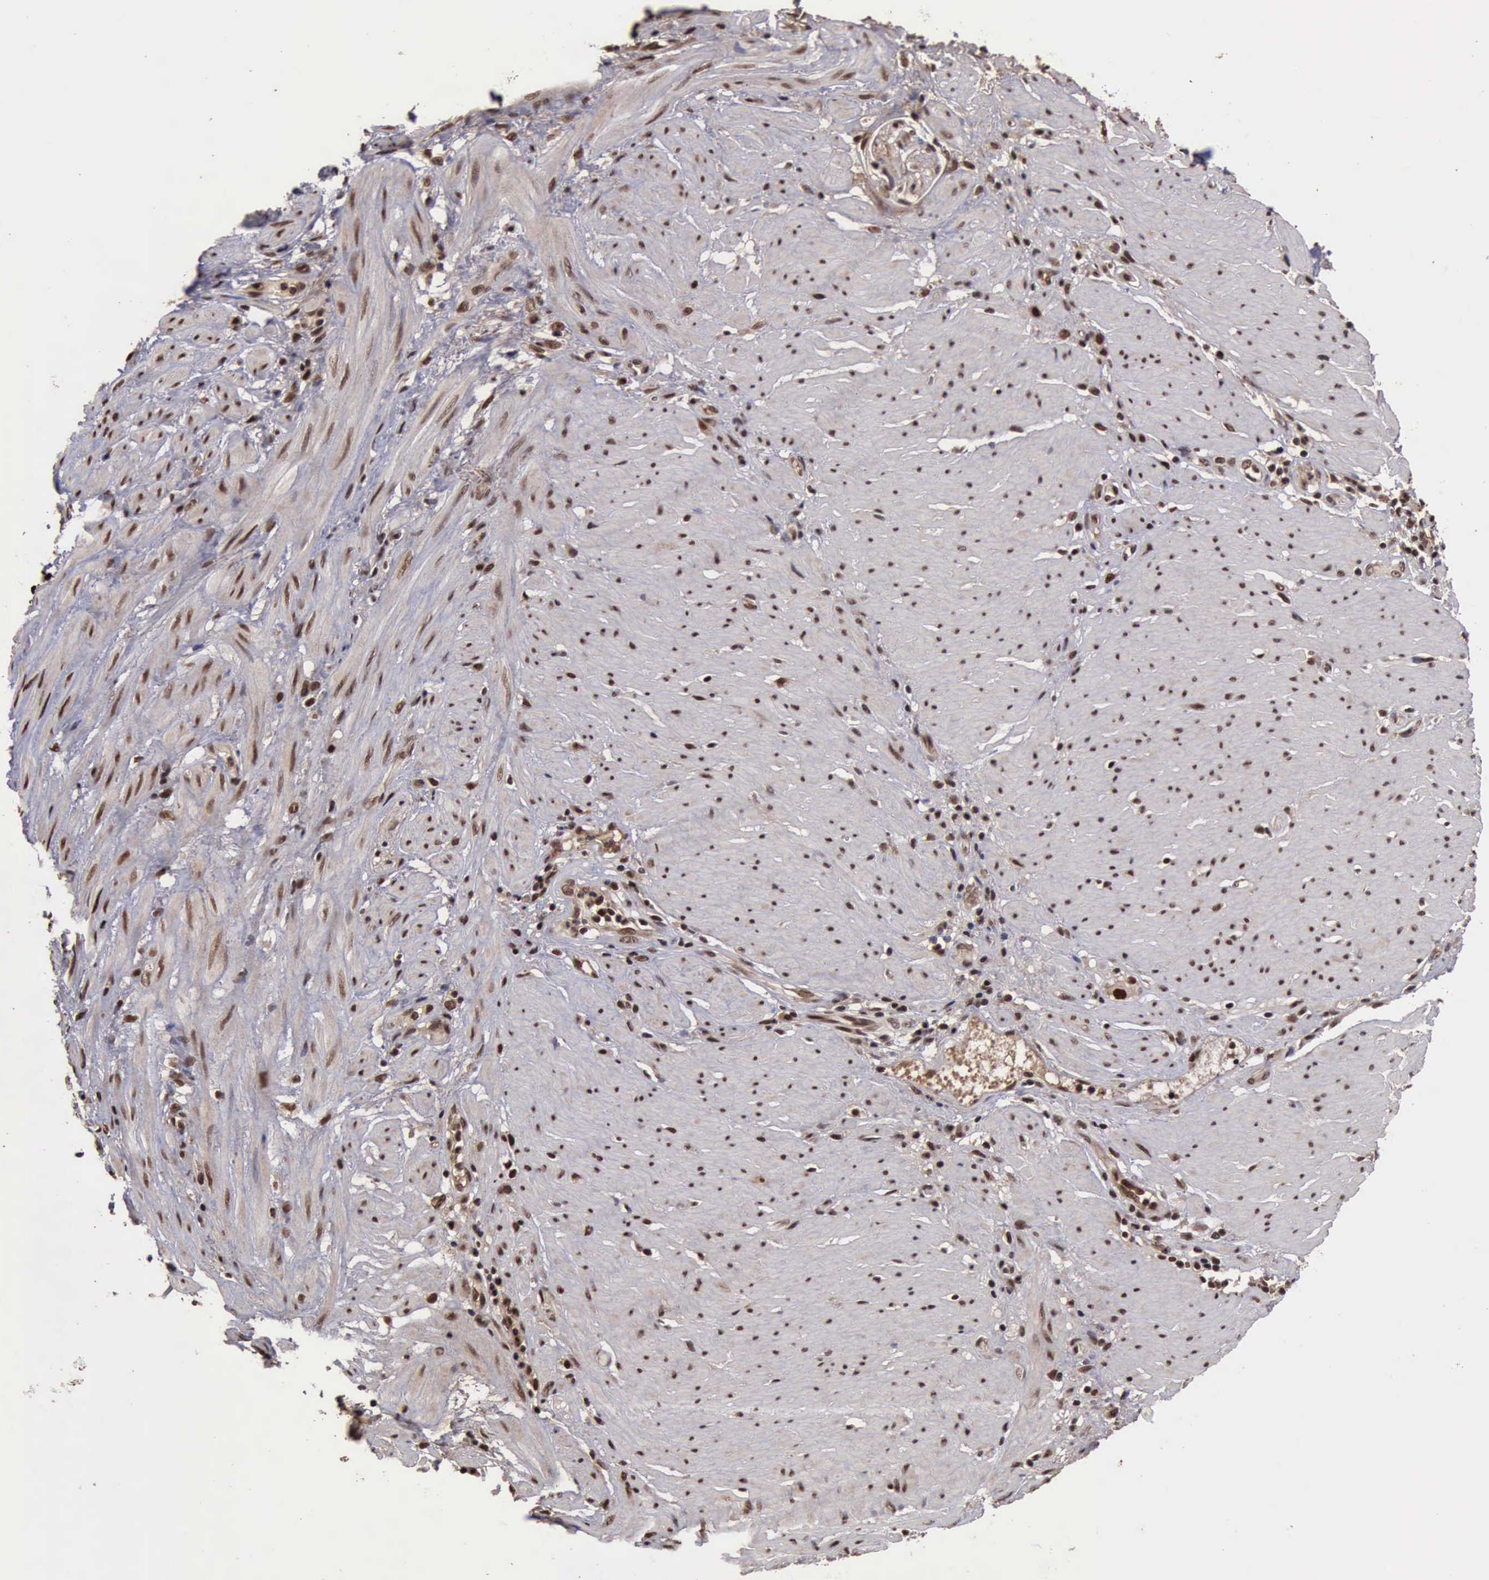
{"staining": {"intensity": "moderate", "quantity": ">75%", "location": "cytoplasmic/membranous,nuclear"}, "tissue": "stomach cancer", "cell_type": "Tumor cells", "image_type": "cancer", "snomed": [{"axis": "morphology", "description": "Adenocarcinoma, NOS"}, {"axis": "topography", "description": "Stomach, lower"}], "caption": "Protein staining of stomach cancer (adenocarcinoma) tissue demonstrates moderate cytoplasmic/membranous and nuclear staining in approximately >75% of tumor cells.", "gene": "TRMT2A", "patient": {"sex": "male", "age": 88}}